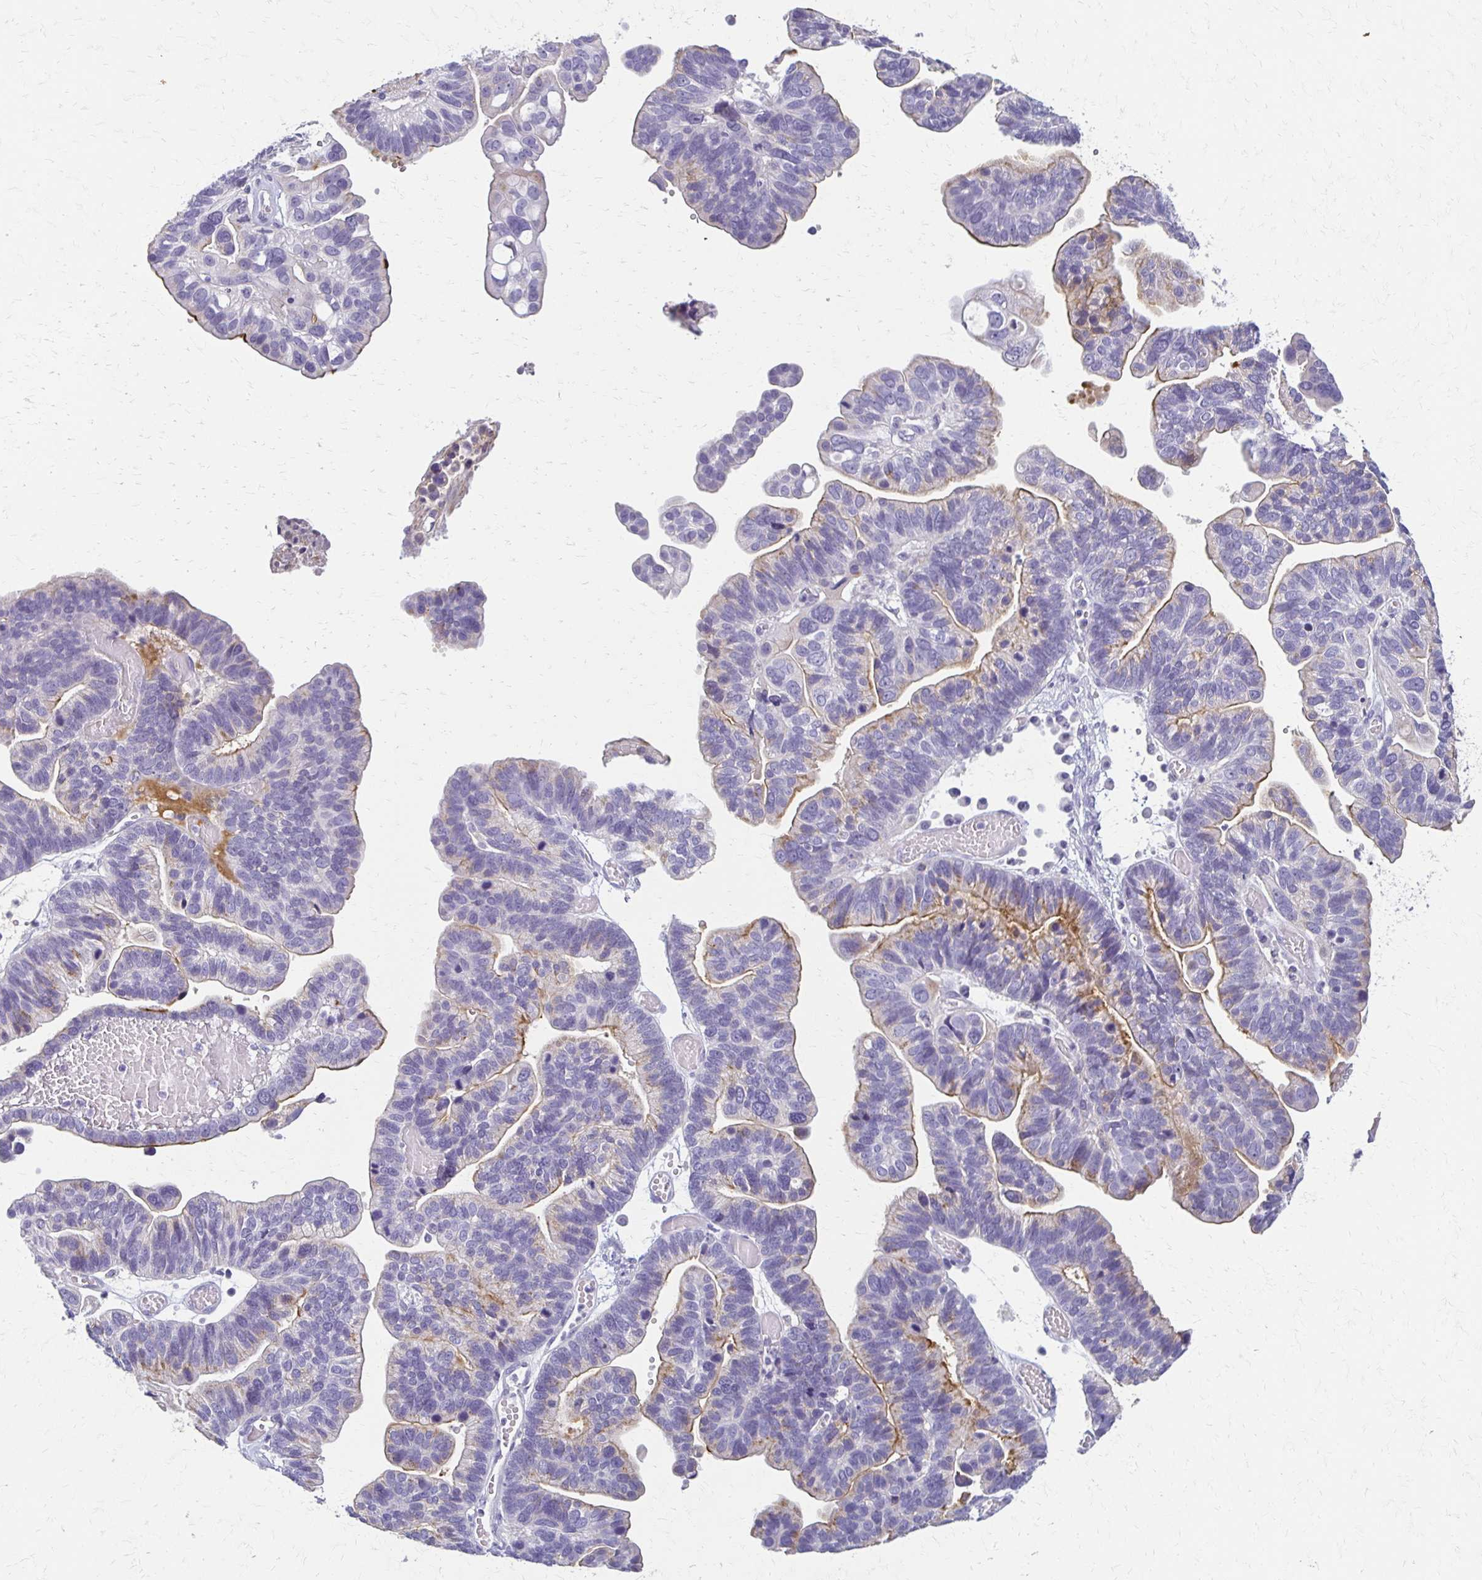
{"staining": {"intensity": "weak", "quantity": "25%-75%", "location": "cytoplasmic/membranous"}, "tissue": "ovarian cancer", "cell_type": "Tumor cells", "image_type": "cancer", "snomed": [{"axis": "morphology", "description": "Cystadenocarcinoma, serous, NOS"}, {"axis": "topography", "description": "Ovary"}], "caption": "DAB immunohistochemical staining of human ovarian cancer (serous cystadenocarcinoma) displays weak cytoplasmic/membranous protein positivity in about 25%-75% of tumor cells.", "gene": "BBS12", "patient": {"sex": "female", "age": 56}}